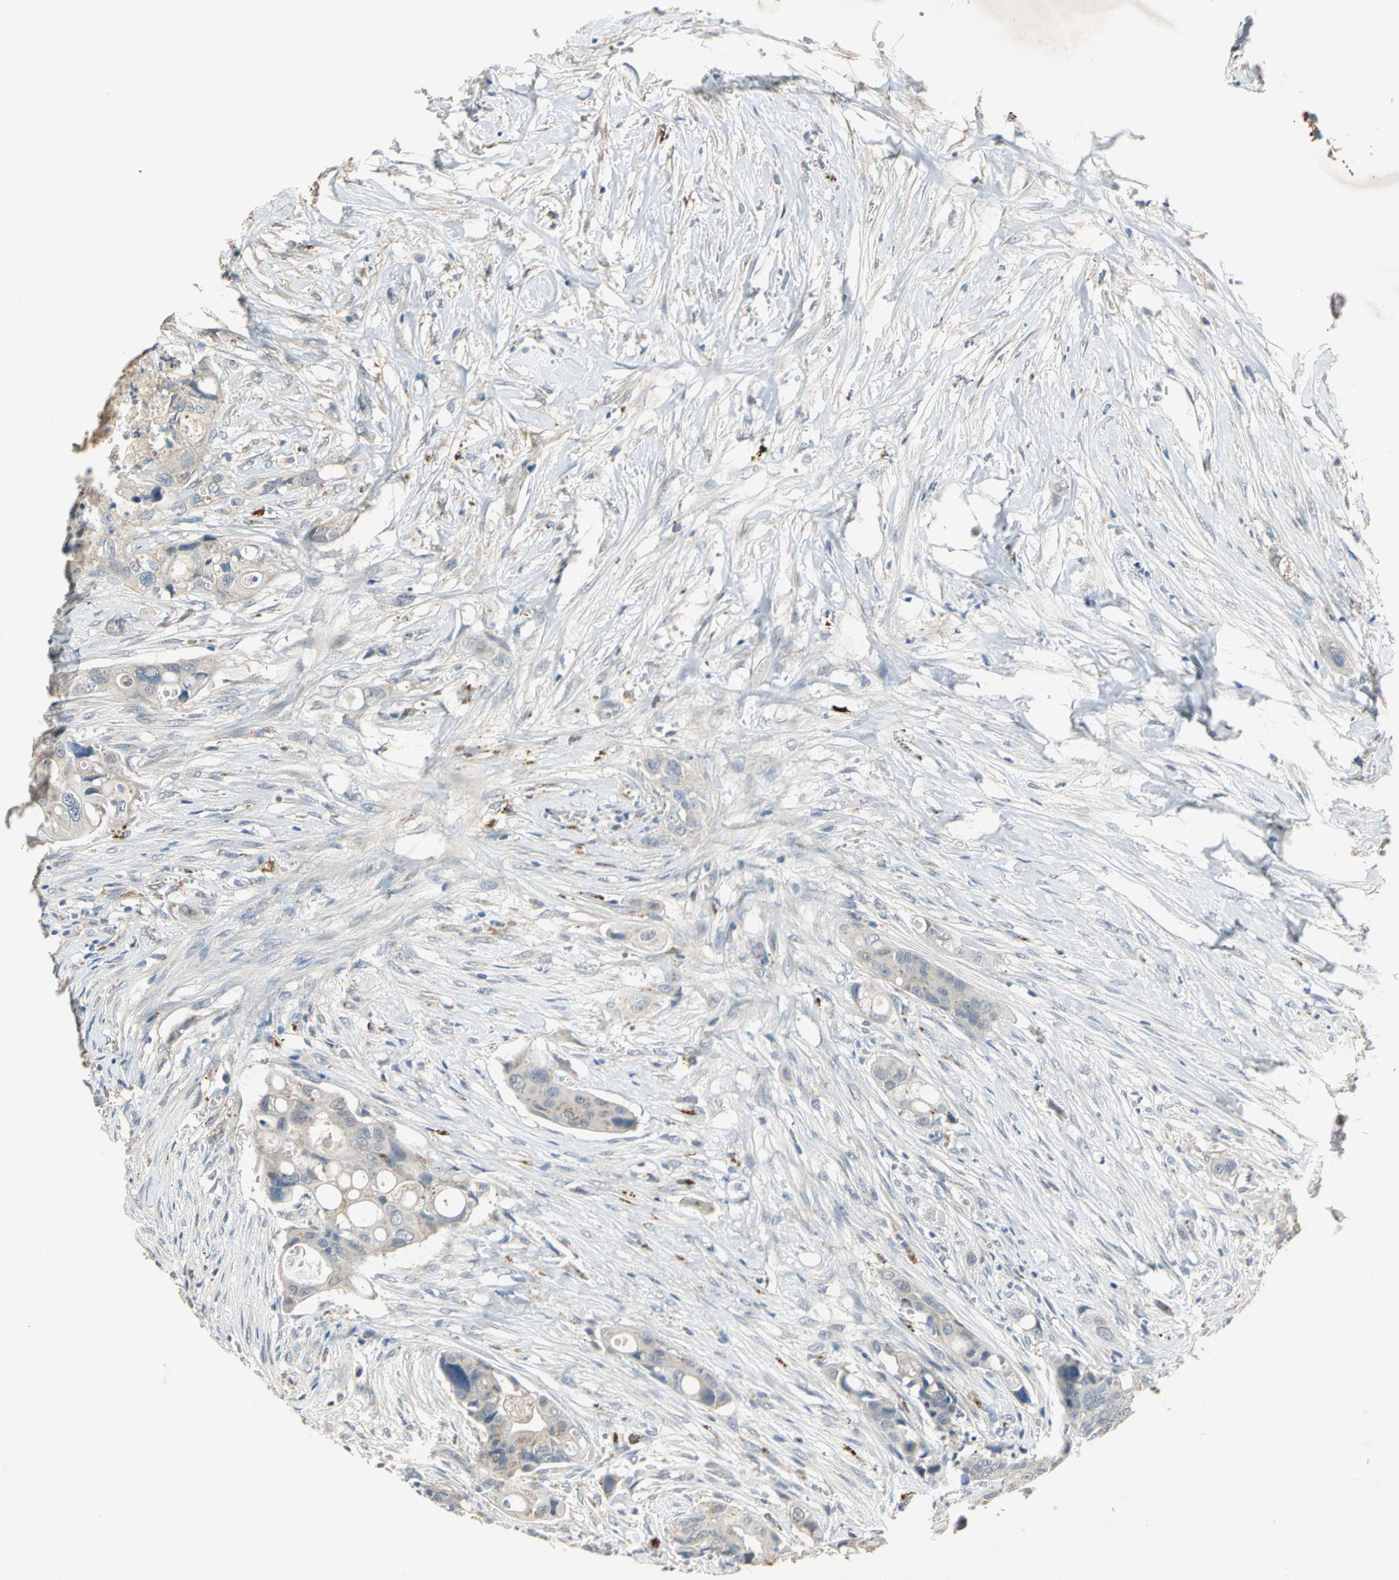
{"staining": {"intensity": "negative", "quantity": "none", "location": "none"}, "tissue": "colorectal cancer", "cell_type": "Tumor cells", "image_type": "cancer", "snomed": [{"axis": "morphology", "description": "Adenocarcinoma, NOS"}, {"axis": "topography", "description": "Colon"}], "caption": "Immunohistochemistry (IHC) photomicrograph of human colorectal cancer stained for a protein (brown), which shows no staining in tumor cells.", "gene": "IL17RB", "patient": {"sex": "female", "age": 57}}